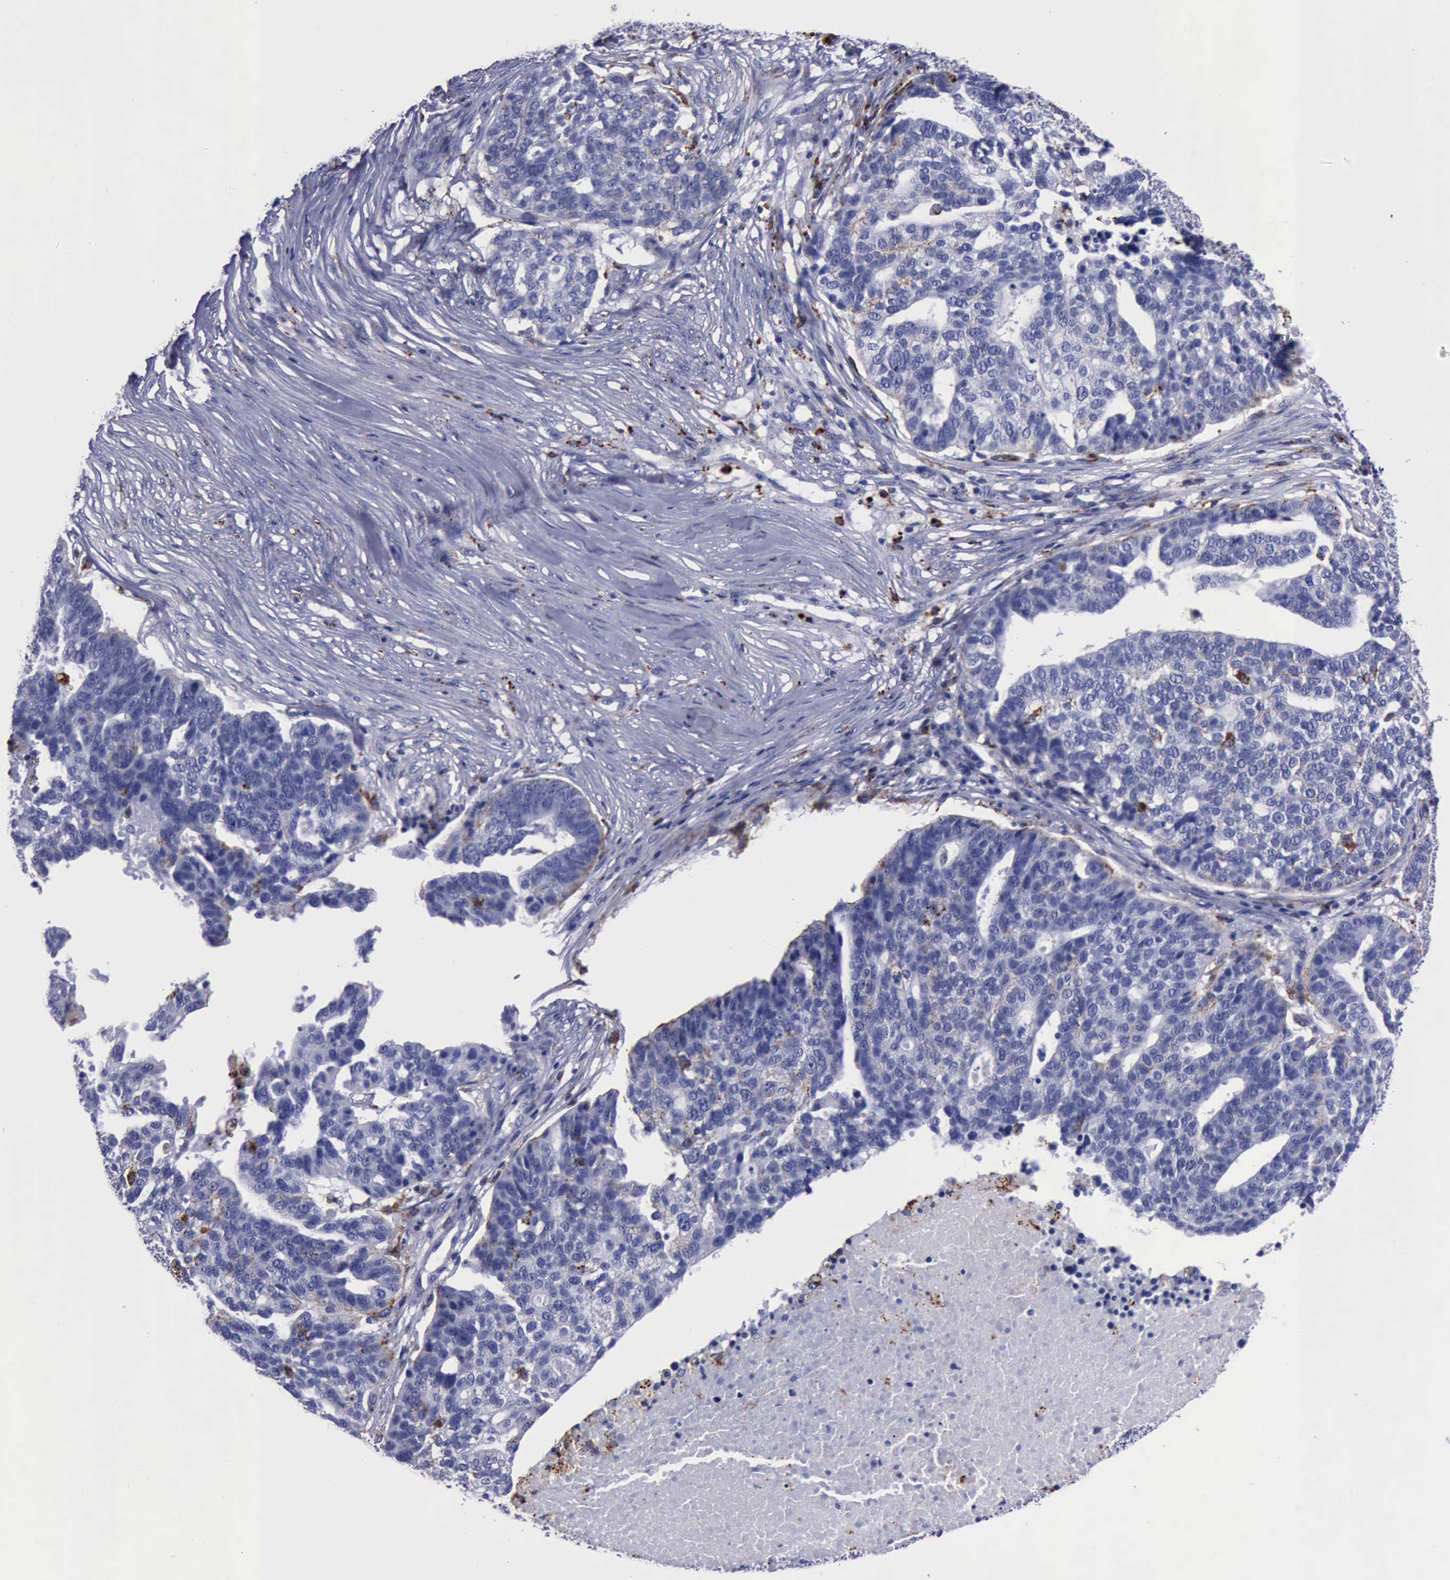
{"staining": {"intensity": "moderate", "quantity": "<25%", "location": "cytoplasmic/membranous"}, "tissue": "ovarian cancer", "cell_type": "Tumor cells", "image_type": "cancer", "snomed": [{"axis": "morphology", "description": "Cystadenocarcinoma, serous, NOS"}, {"axis": "topography", "description": "Ovary"}], "caption": "A micrograph showing moderate cytoplasmic/membranous staining in about <25% of tumor cells in serous cystadenocarcinoma (ovarian), as visualized by brown immunohistochemical staining.", "gene": "CTSD", "patient": {"sex": "female", "age": 59}}